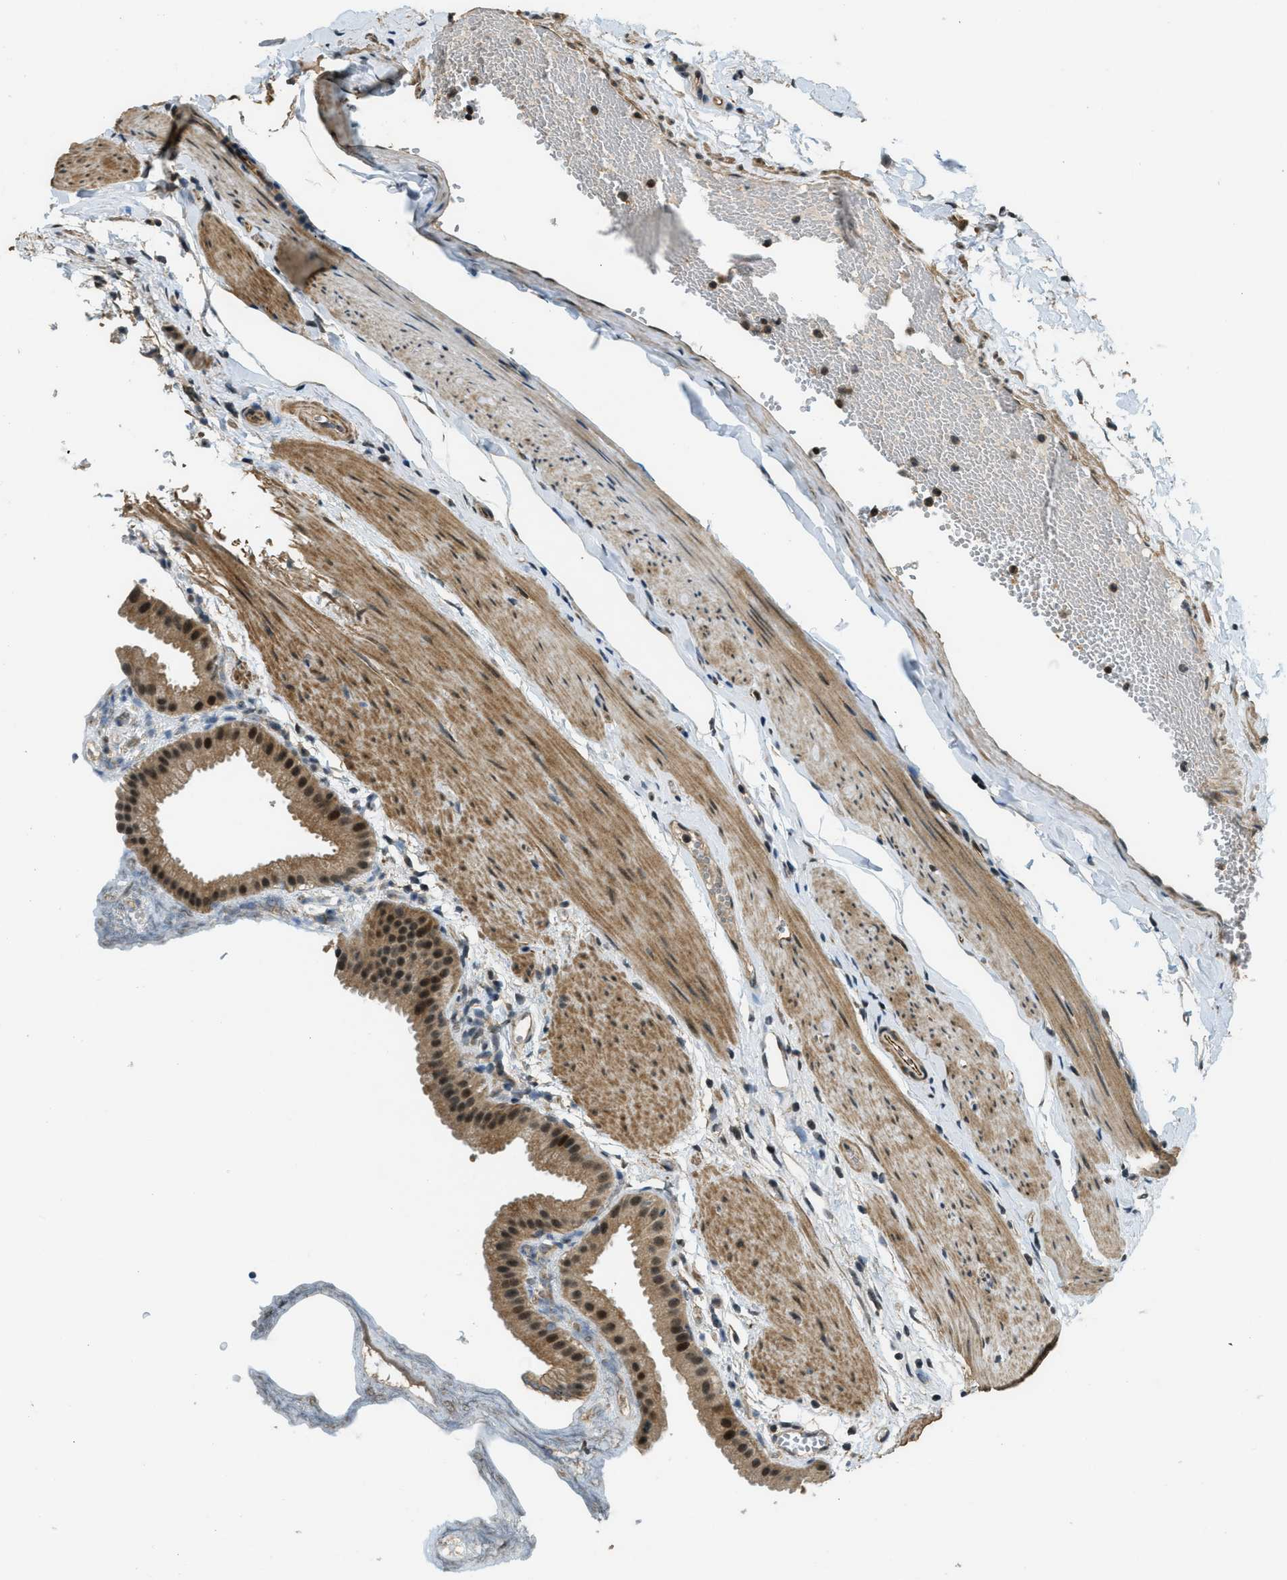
{"staining": {"intensity": "strong", "quantity": ">75%", "location": "cytoplasmic/membranous,nuclear"}, "tissue": "gallbladder", "cell_type": "Glandular cells", "image_type": "normal", "snomed": [{"axis": "morphology", "description": "Normal tissue, NOS"}, {"axis": "topography", "description": "Gallbladder"}], "caption": "A high amount of strong cytoplasmic/membranous,nuclear staining is seen in about >75% of glandular cells in unremarkable gallbladder. Using DAB (brown) and hematoxylin (blue) stains, captured at high magnification using brightfield microscopy.", "gene": "MED21", "patient": {"sex": "female", "age": 64}}